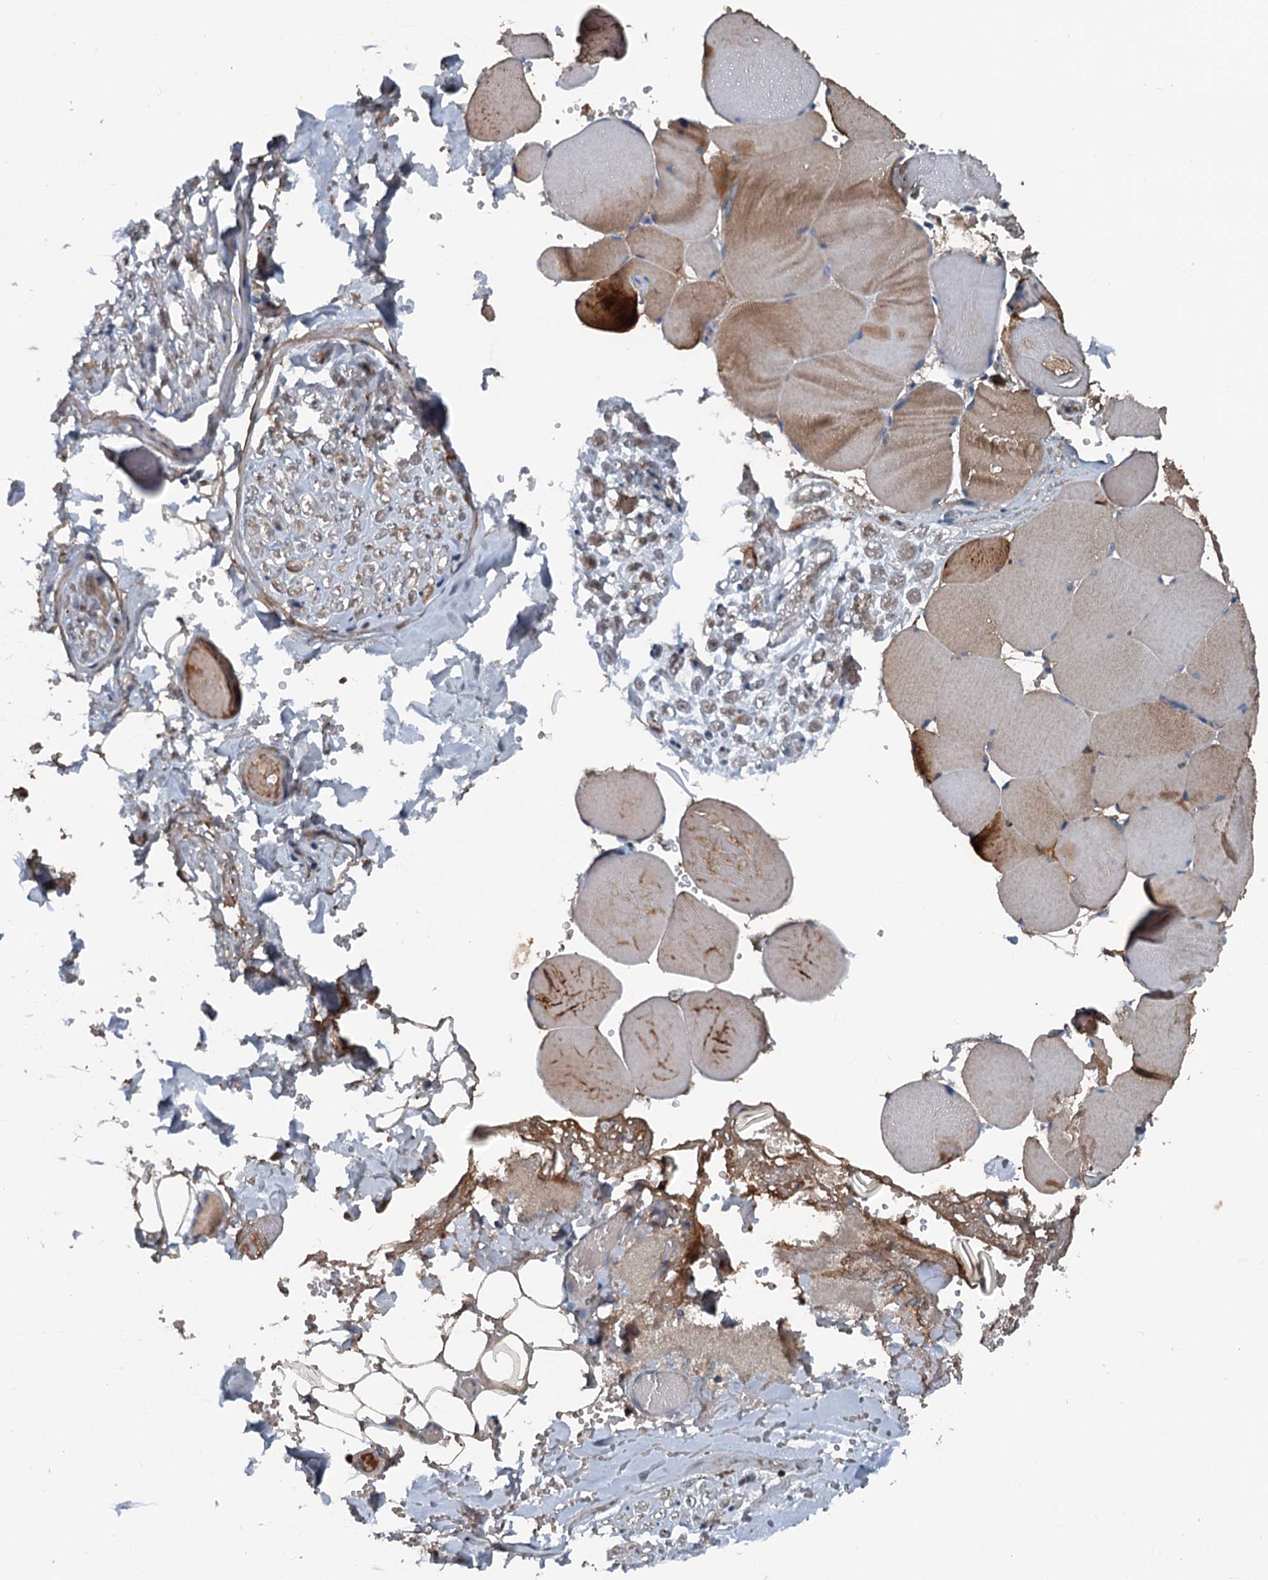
{"staining": {"intensity": "moderate", "quantity": "25%-75%", "location": "cytoplasmic/membranous"}, "tissue": "adipose tissue", "cell_type": "Adipocytes", "image_type": "normal", "snomed": [{"axis": "morphology", "description": "Normal tissue, NOS"}, {"axis": "topography", "description": "Skeletal muscle"}, {"axis": "topography", "description": "Peripheral nerve tissue"}], "caption": "Immunohistochemistry (DAB) staining of benign adipose tissue displays moderate cytoplasmic/membranous protein positivity in approximately 25%-75% of adipocytes. Immunohistochemistry (ihc) stains the protein in brown and the nuclei are stained blue.", "gene": "PDSS1", "patient": {"sex": "female", "age": 55}}